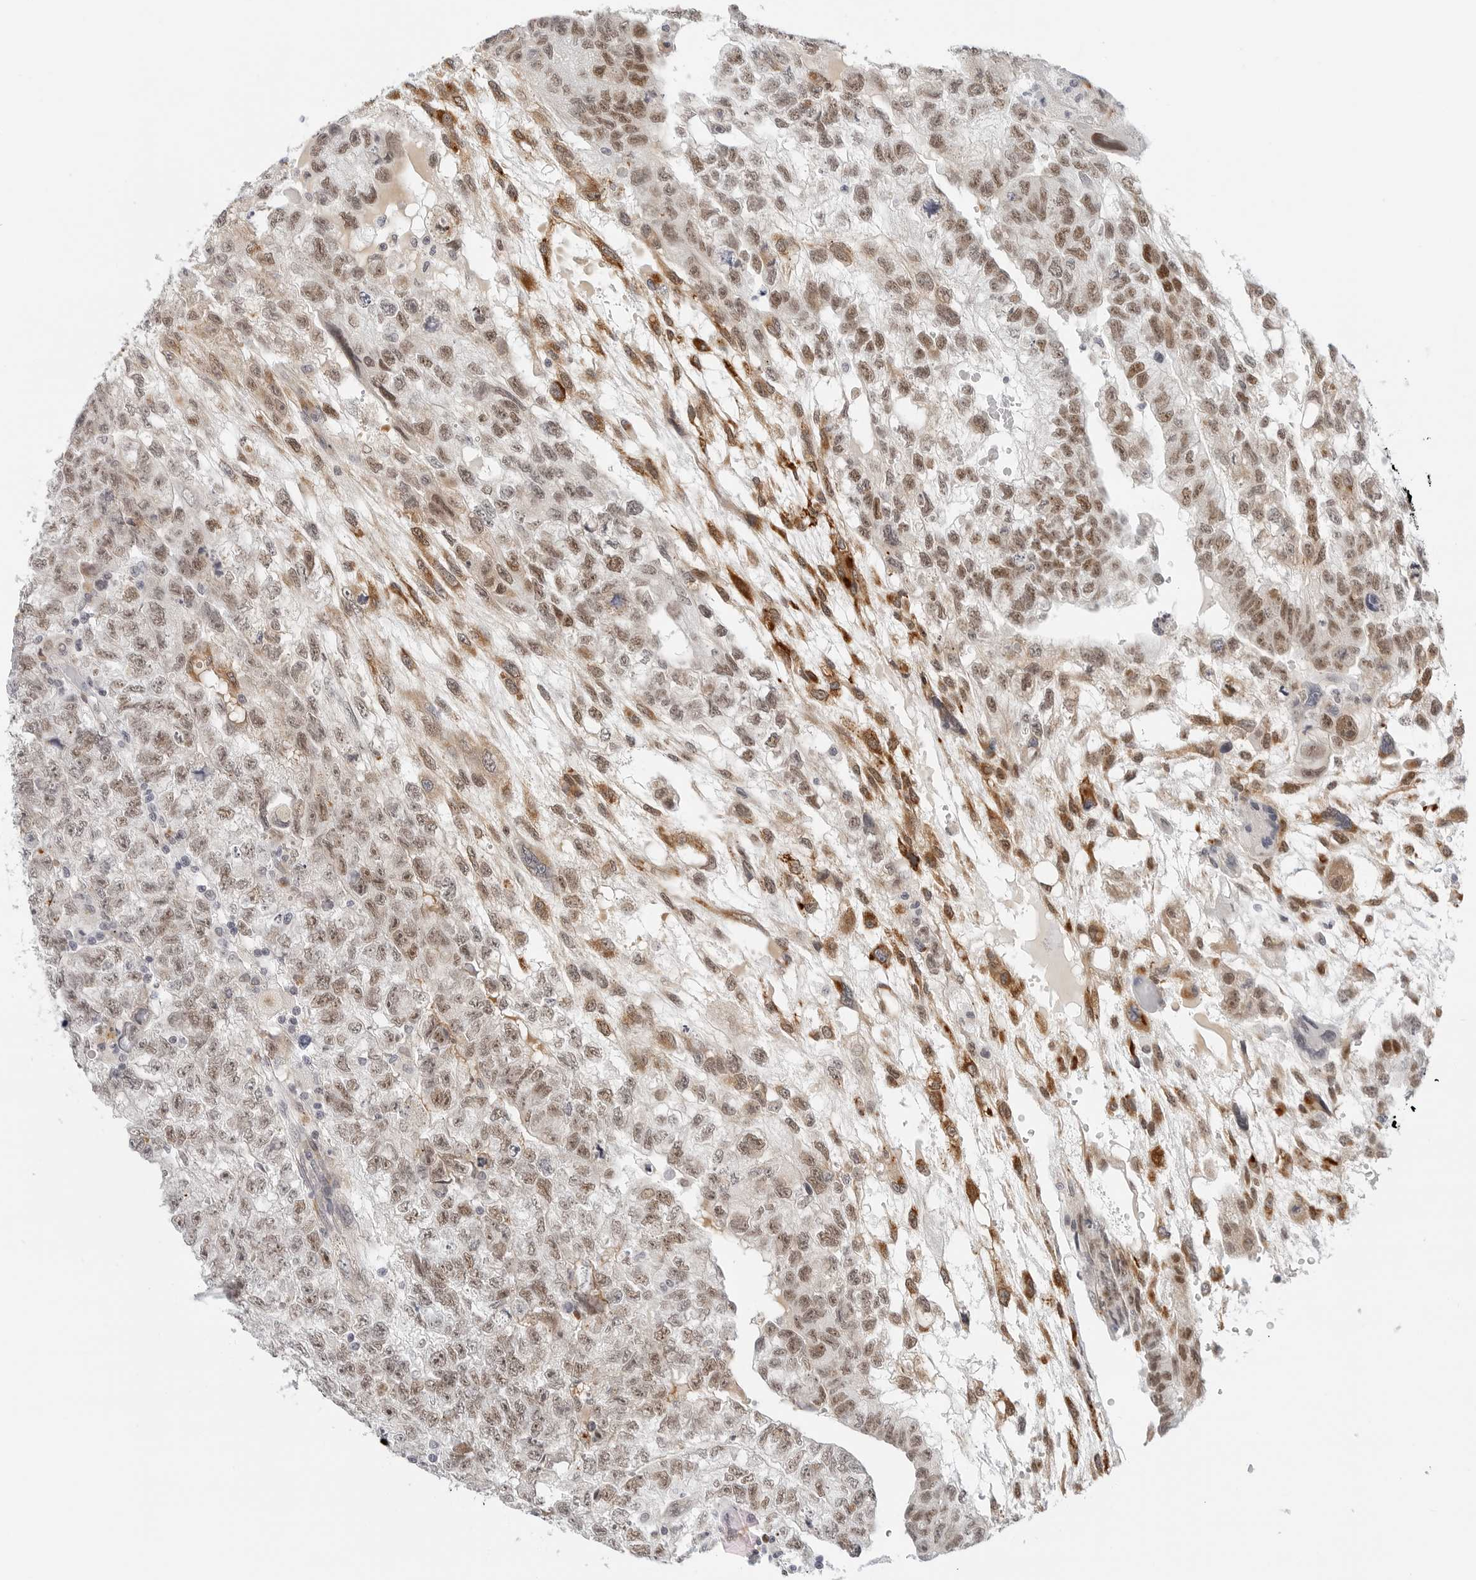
{"staining": {"intensity": "moderate", "quantity": ">75%", "location": "cytoplasmic/membranous,nuclear"}, "tissue": "testis cancer", "cell_type": "Tumor cells", "image_type": "cancer", "snomed": [{"axis": "morphology", "description": "Carcinoma, Embryonal, NOS"}, {"axis": "topography", "description": "Testis"}], "caption": "Embryonal carcinoma (testis) was stained to show a protein in brown. There is medium levels of moderate cytoplasmic/membranous and nuclear expression in approximately >75% of tumor cells. (IHC, brightfield microscopy, high magnification).", "gene": "TSEN2", "patient": {"sex": "male", "age": 36}}